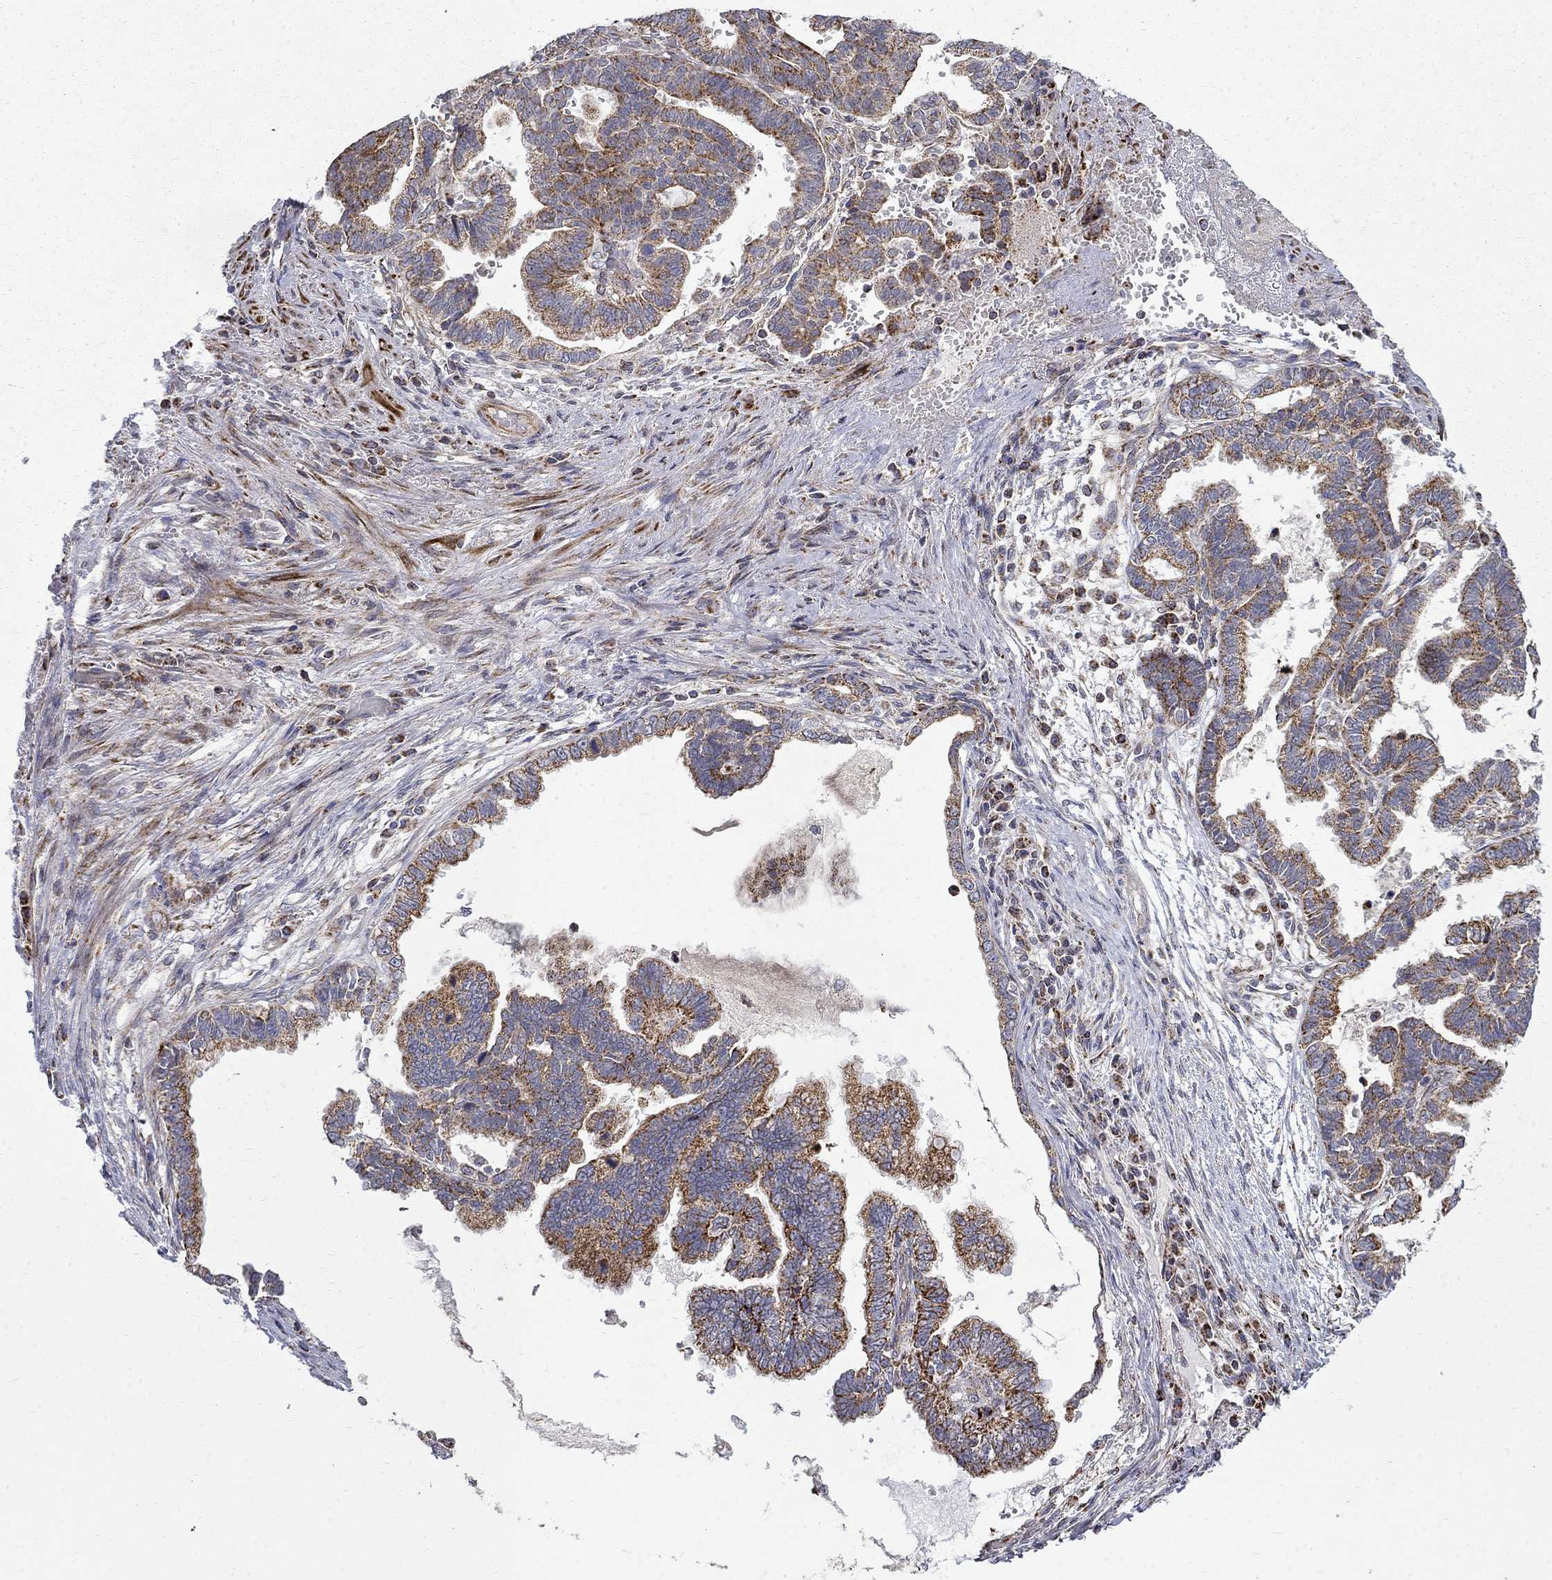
{"staining": {"intensity": "moderate", "quantity": ">75%", "location": "cytoplasmic/membranous"}, "tissue": "stomach cancer", "cell_type": "Tumor cells", "image_type": "cancer", "snomed": [{"axis": "morphology", "description": "Adenocarcinoma, NOS"}, {"axis": "topography", "description": "Stomach"}], "caption": "Protein staining demonstrates moderate cytoplasmic/membranous staining in approximately >75% of tumor cells in stomach cancer.", "gene": "PCBP3", "patient": {"sex": "male", "age": 83}}